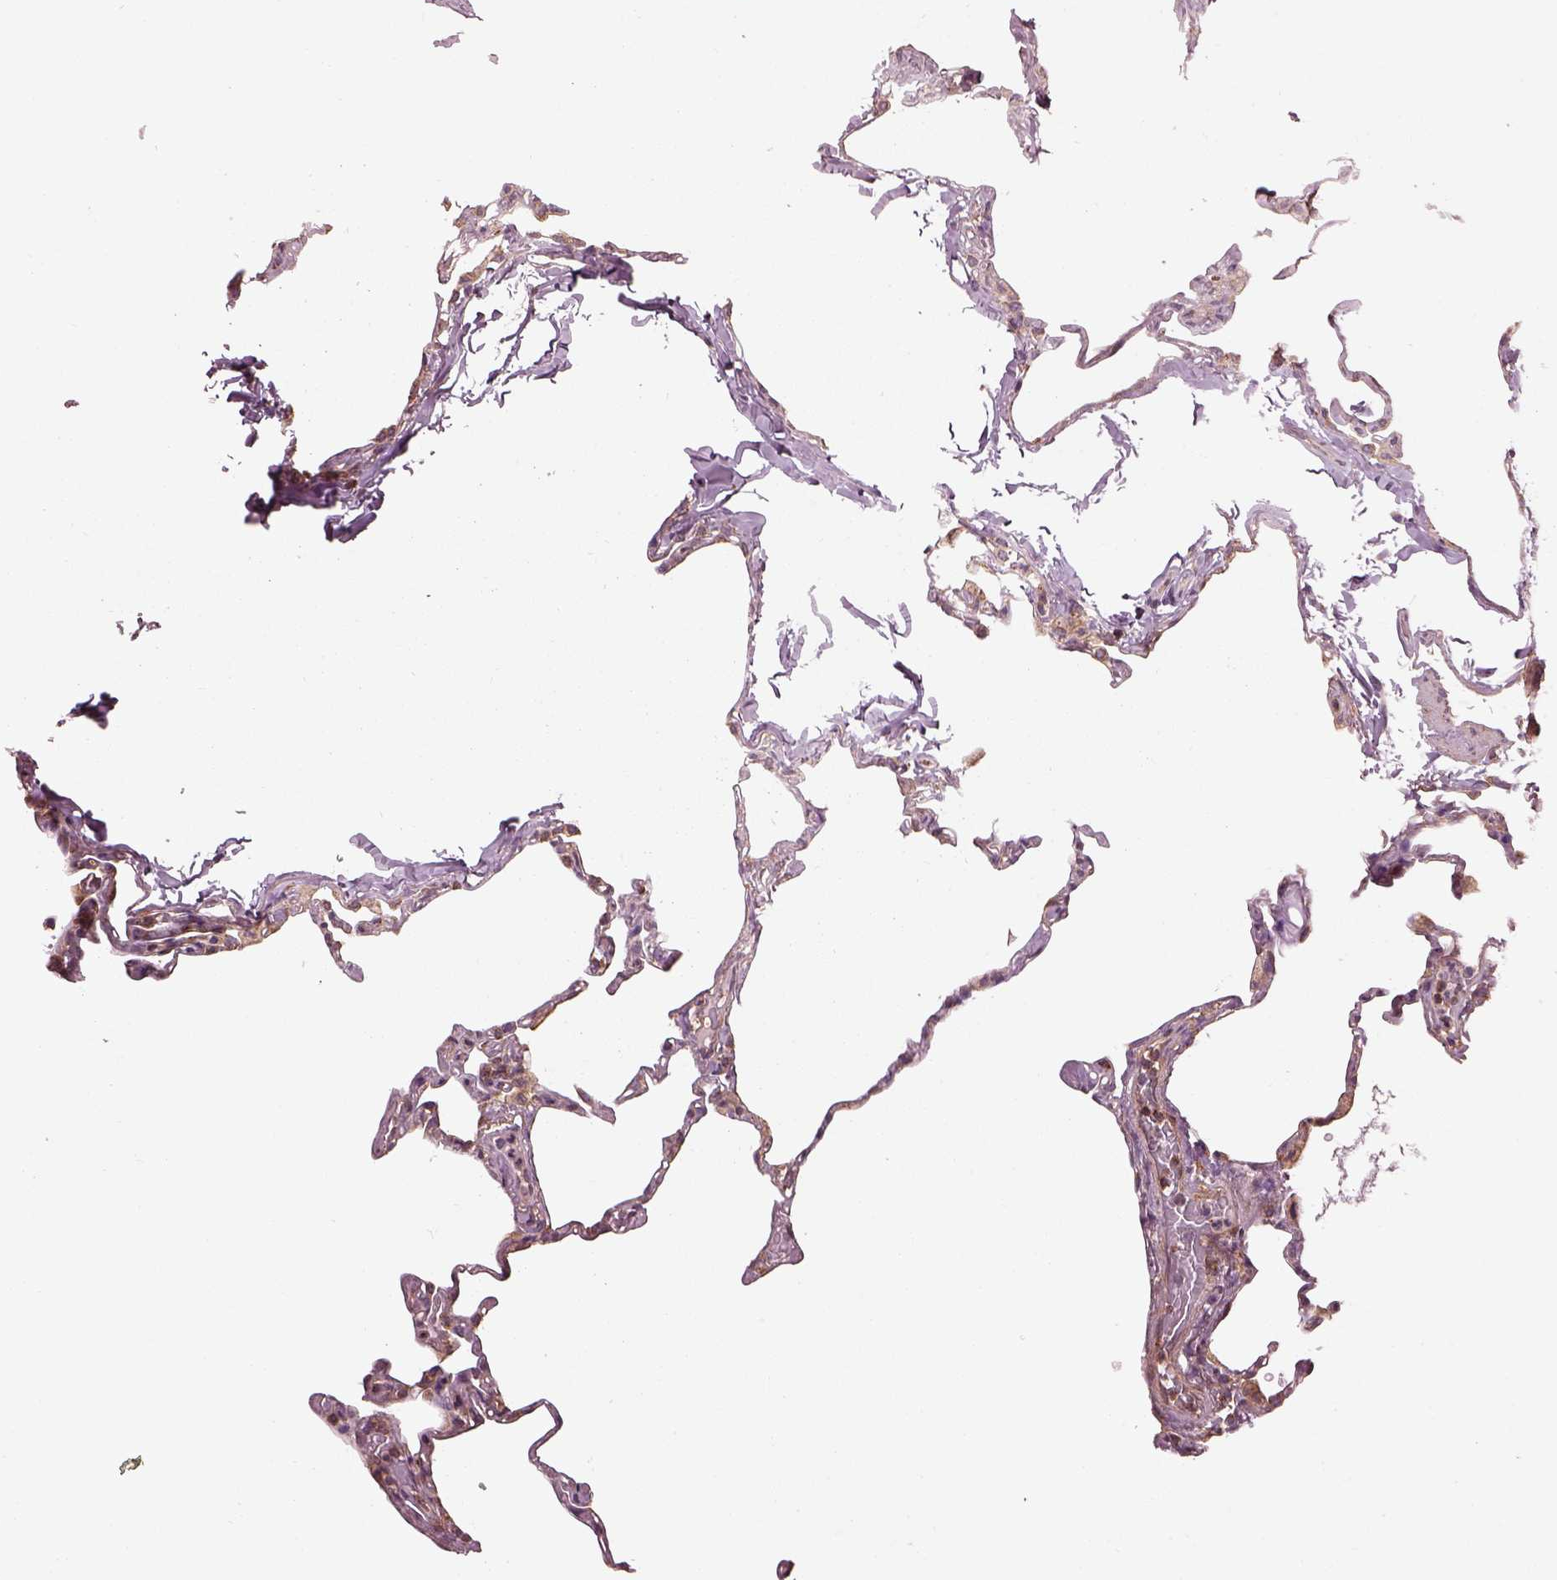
{"staining": {"intensity": "moderate", "quantity": "25%-75%", "location": "cytoplasmic/membranous"}, "tissue": "lung", "cell_type": "Alveolar cells", "image_type": "normal", "snomed": [{"axis": "morphology", "description": "Normal tissue, NOS"}, {"axis": "topography", "description": "Lung"}], "caption": "The micrograph exhibits a brown stain indicating the presence of a protein in the cytoplasmic/membranous of alveolar cells in lung. The staining was performed using DAB to visualize the protein expression in brown, while the nuclei were stained in blue with hematoxylin (Magnification: 20x).", "gene": "LSM14A", "patient": {"sex": "male", "age": 65}}